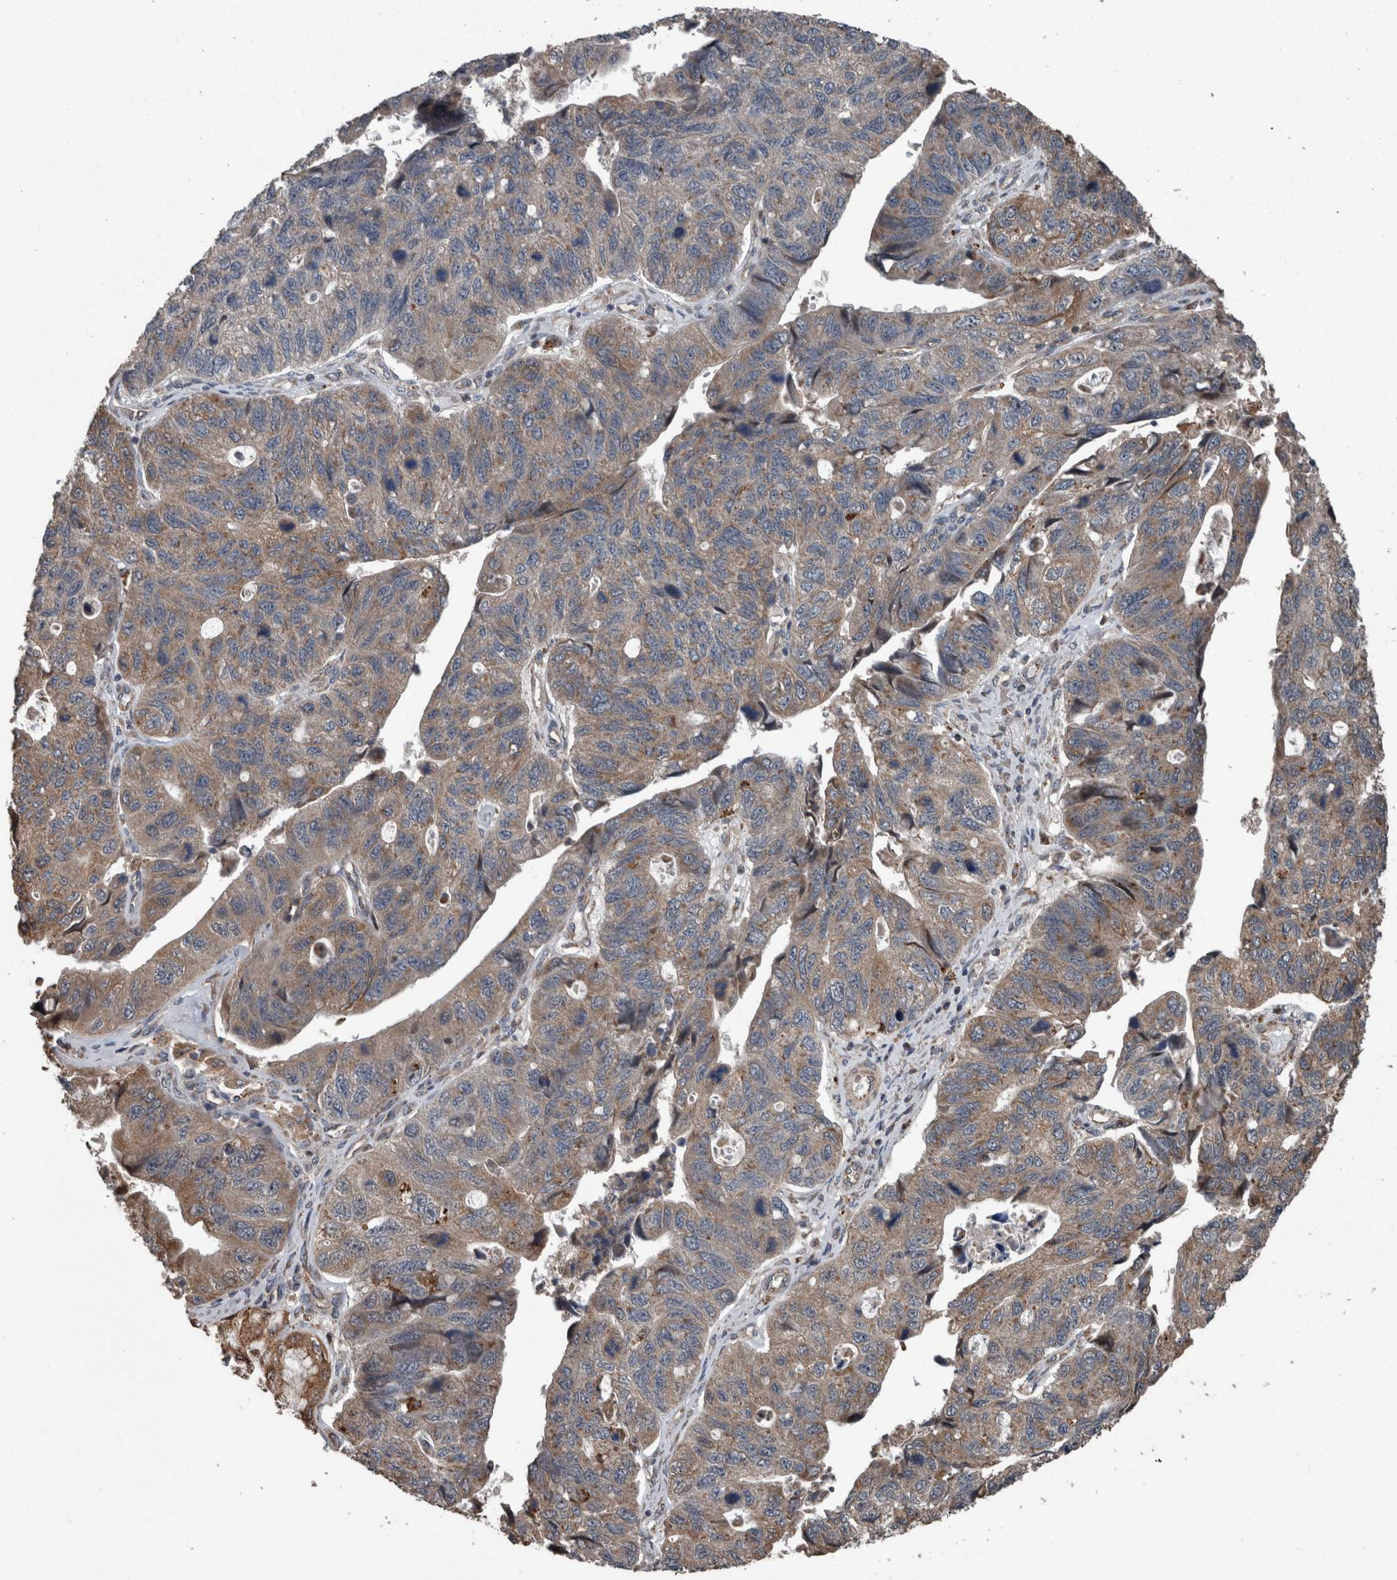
{"staining": {"intensity": "weak", "quantity": ">75%", "location": "cytoplasmic/membranous"}, "tissue": "stomach cancer", "cell_type": "Tumor cells", "image_type": "cancer", "snomed": [{"axis": "morphology", "description": "Adenocarcinoma, NOS"}, {"axis": "topography", "description": "Stomach"}], "caption": "Human stomach cancer stained for a protein (brown) demonstrates weak cytoplasmic/membranous positive expression in about >75% of tumor cells.", "gene": "RIOK3", "patient": {"sex": "male", "age": 59}}